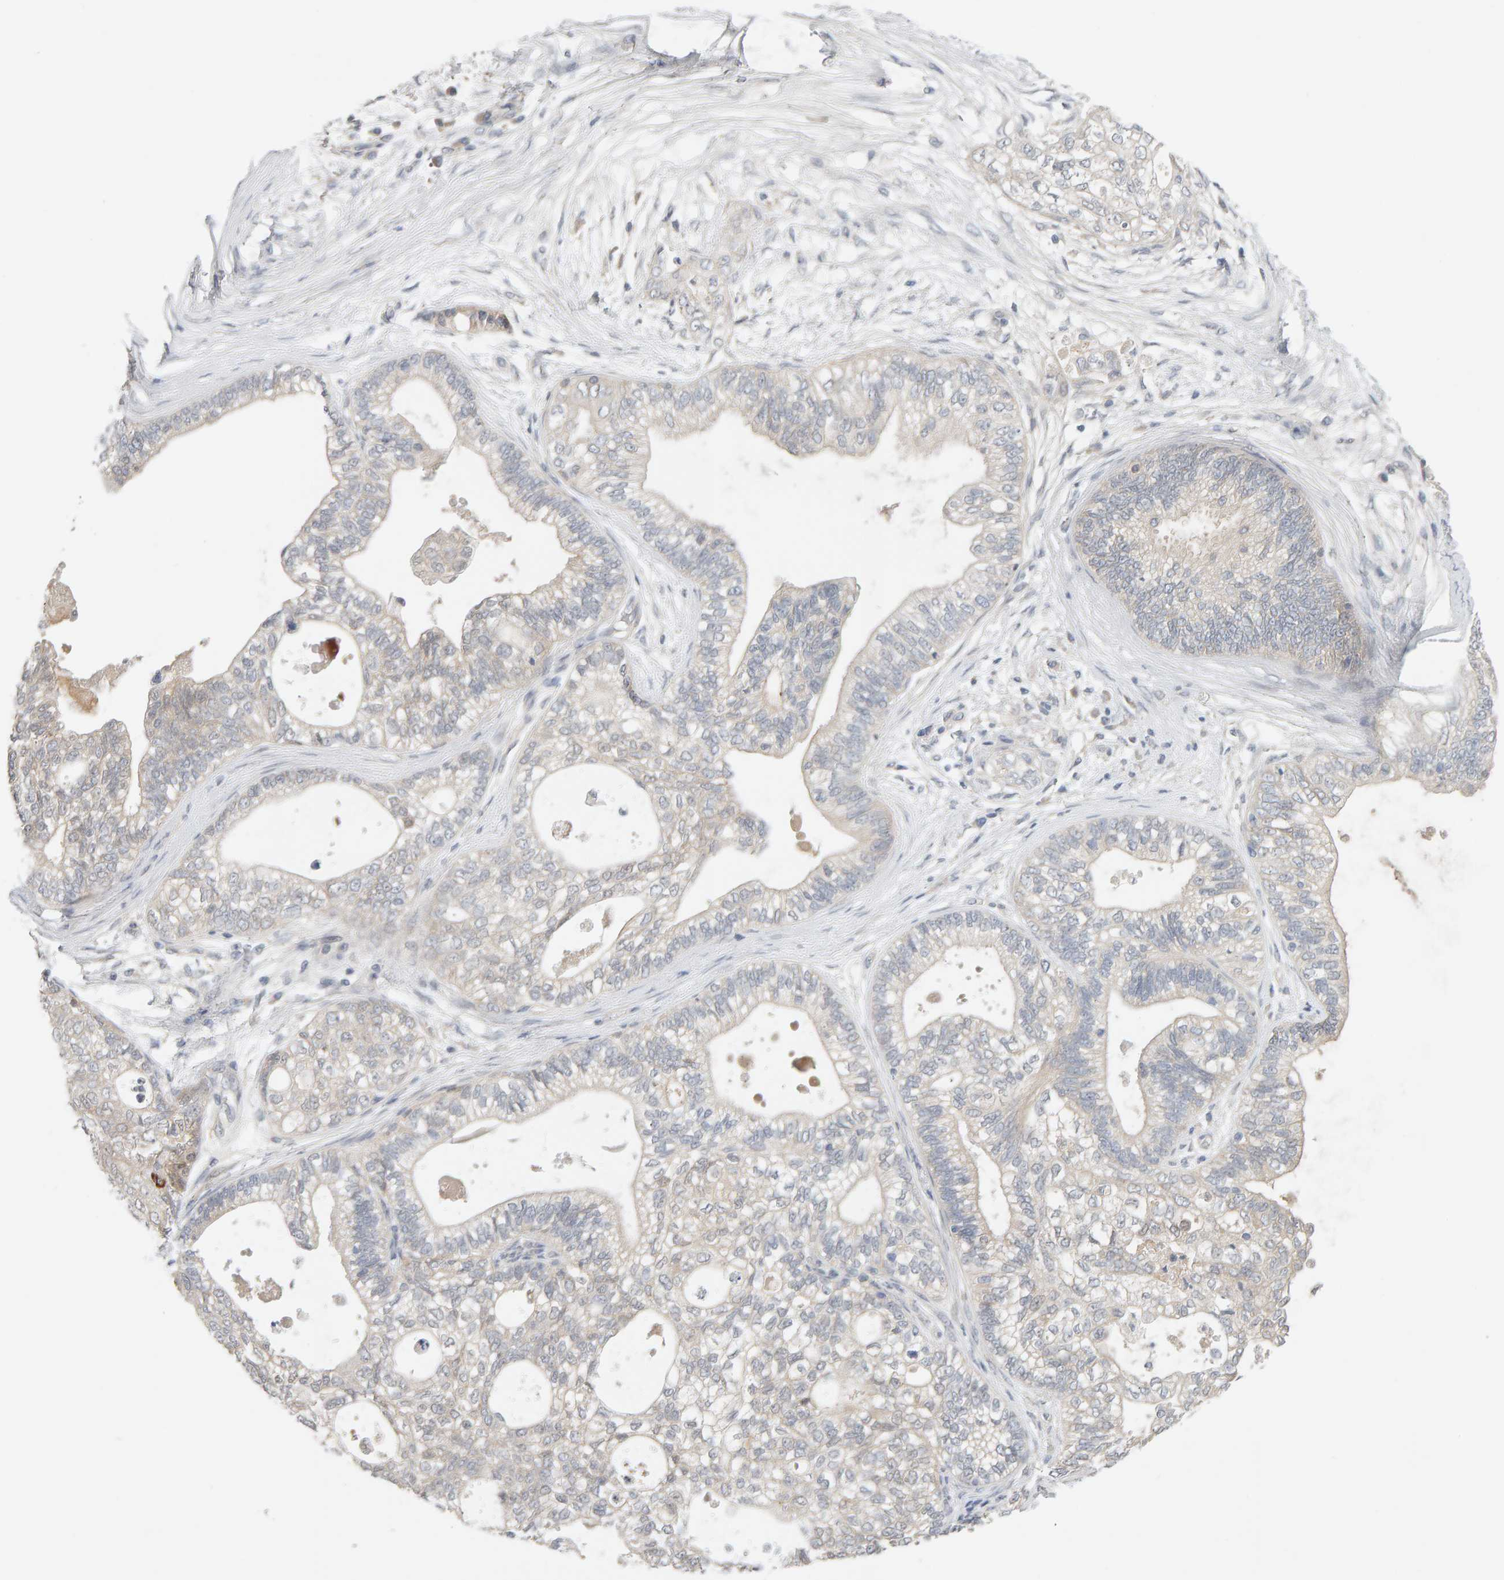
{"staining": {"intensity": "negative", "quantity": "none", "location": "none"}, "tissue": "pancreatic cancer", "cell_type": "Tumor cells", "image_type": "cancer", "snomed": [{"axis": "morphology", "description": "Adenocarcinoma, NOS"}, {"axis": "topography", "description": "Pancreas"}], "caption": "Immunohistochemistry of pancreatic adenocarcinoma demonstrates no positivity in tumor cells.", "gene": "GFUS", "patient": {"sex": "male", "age": 72}}